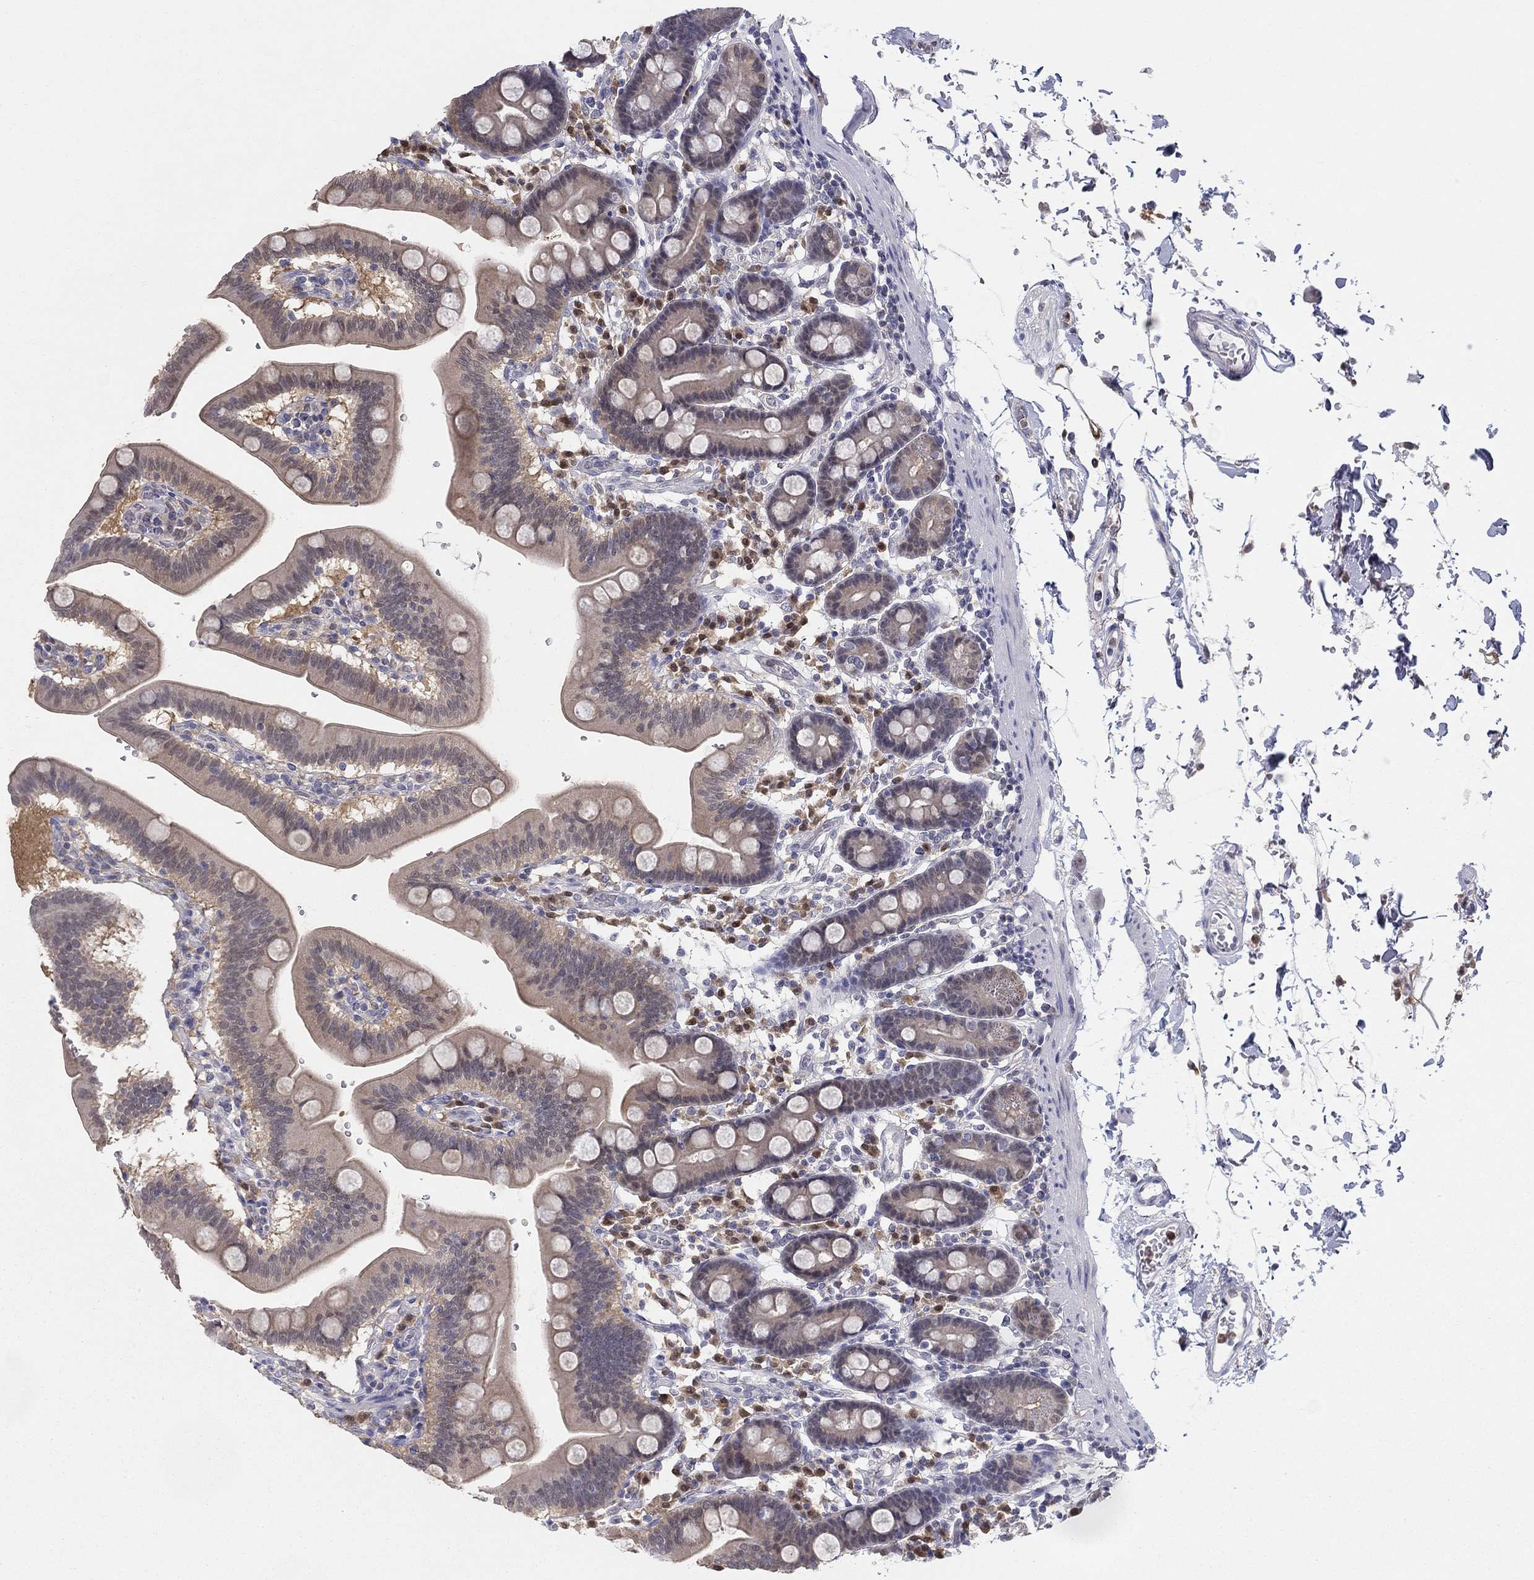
{"staining": {"intensity": "moderate", "quantity": "<25%", "location": "cytoplasmic/membranous"}, "tissue": "duodenum", "cell_type": "Glandular cells", "image_type": "normal", "snomed": [{"axis": "morphology", "description": "Normal tissue, NOS"}, {"axis": "topography", "description": "Duodenum"}], "caption": "Immunohistochemical staining of unremarkable human duodenum reveals moderate cytoplasmic/membranous protein expression in about <25% of glandular cells.", "gene": "PDXK", "patient": {"sex": "male", "age": 59}}